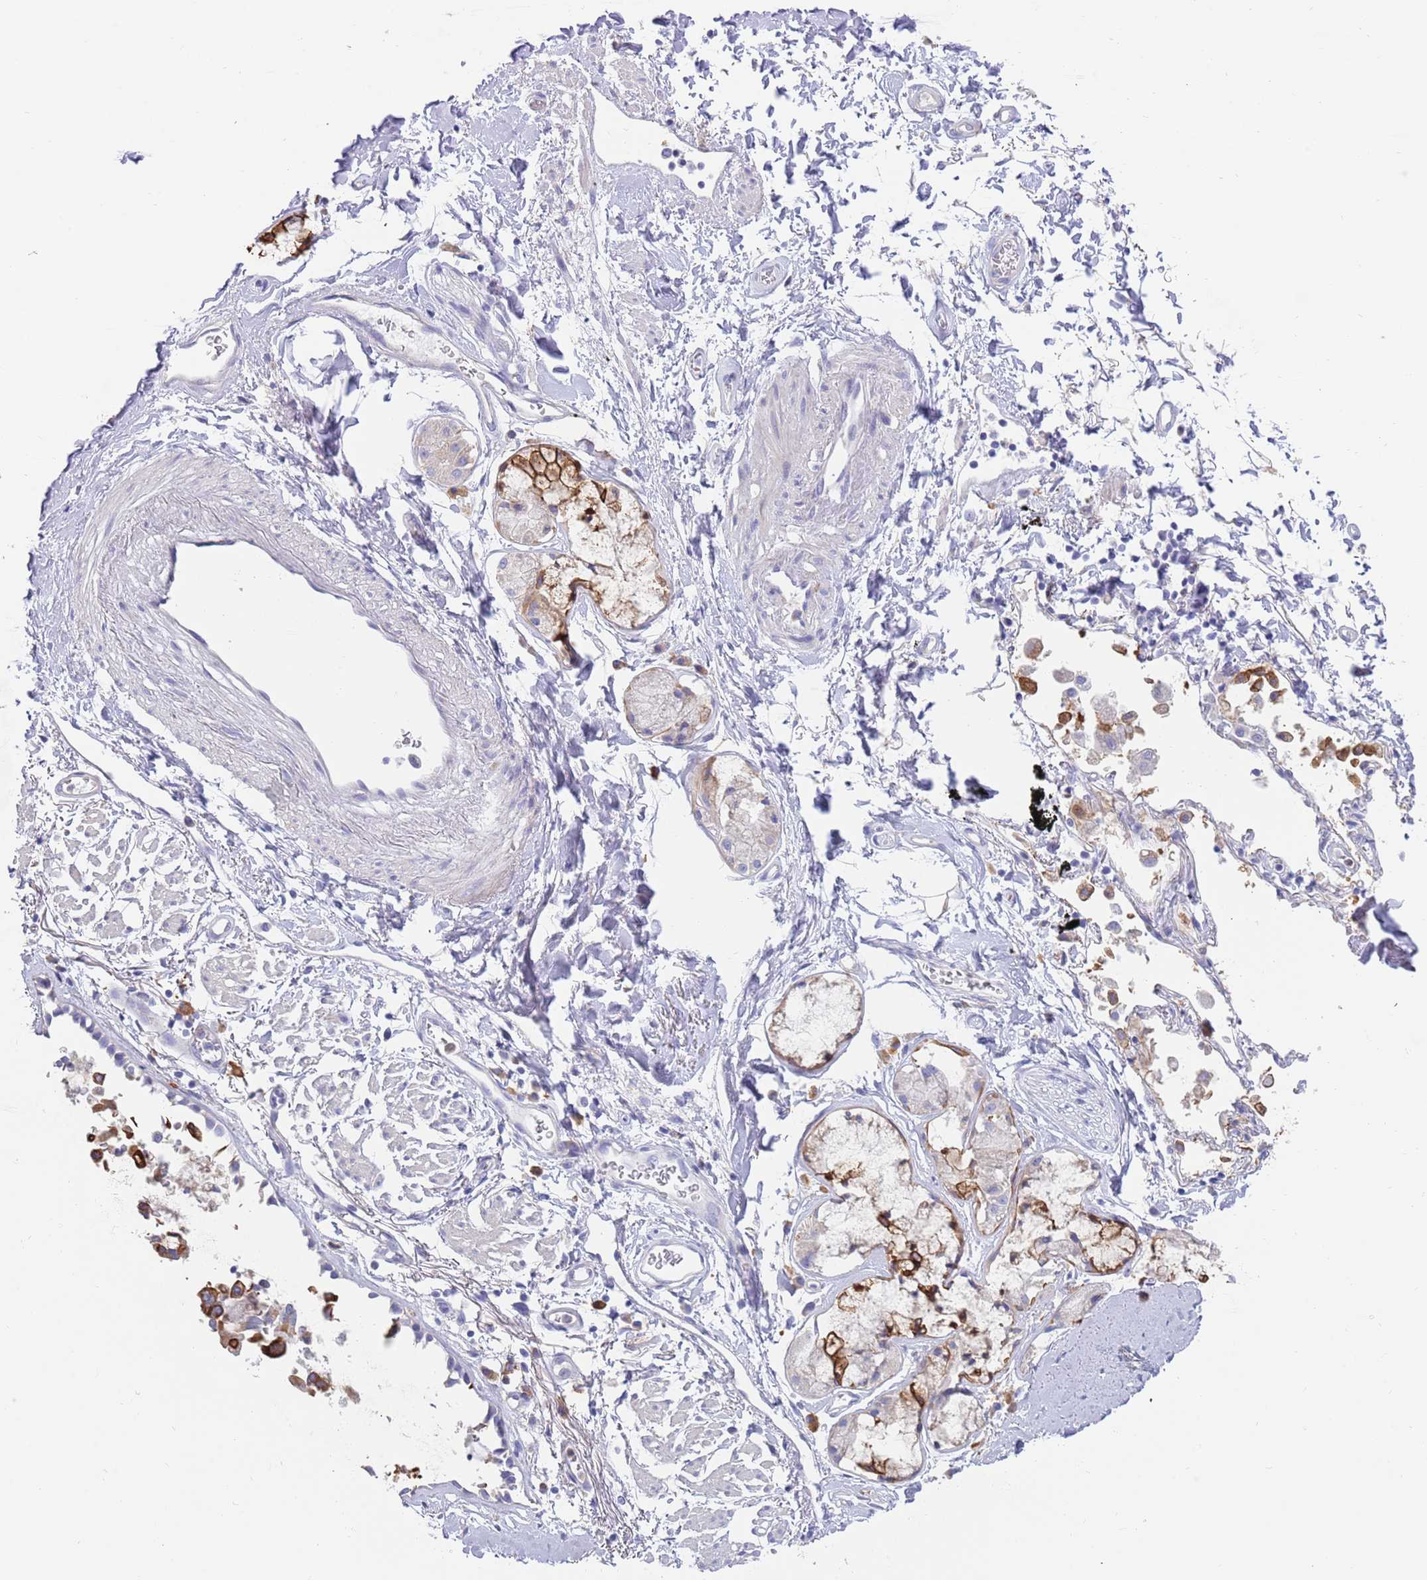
{"staining": {"intensity": "negative", "quantity": "none", "location": "none"}, "tissue": "adipose tissue", "cell_type": "Adipocytes", "image_type": "normal", "snomed": [{"axis": "morphology", "description": "Normal tissue, NOS"}, {"axis": "topography", "description": "Cartilage tissue"}], "caption": "This photomicrograph is of benign adipose tissue stained with immunohistochemistry to label a protein in brown with the nuclei are counter-stained blue. There is no expression in adipocytes. (Brightfield microscopy of DAB immunohistochemistry at high magnification).", "gene": "CCDC149", "patient": {"sex": "male", "age": 73}}